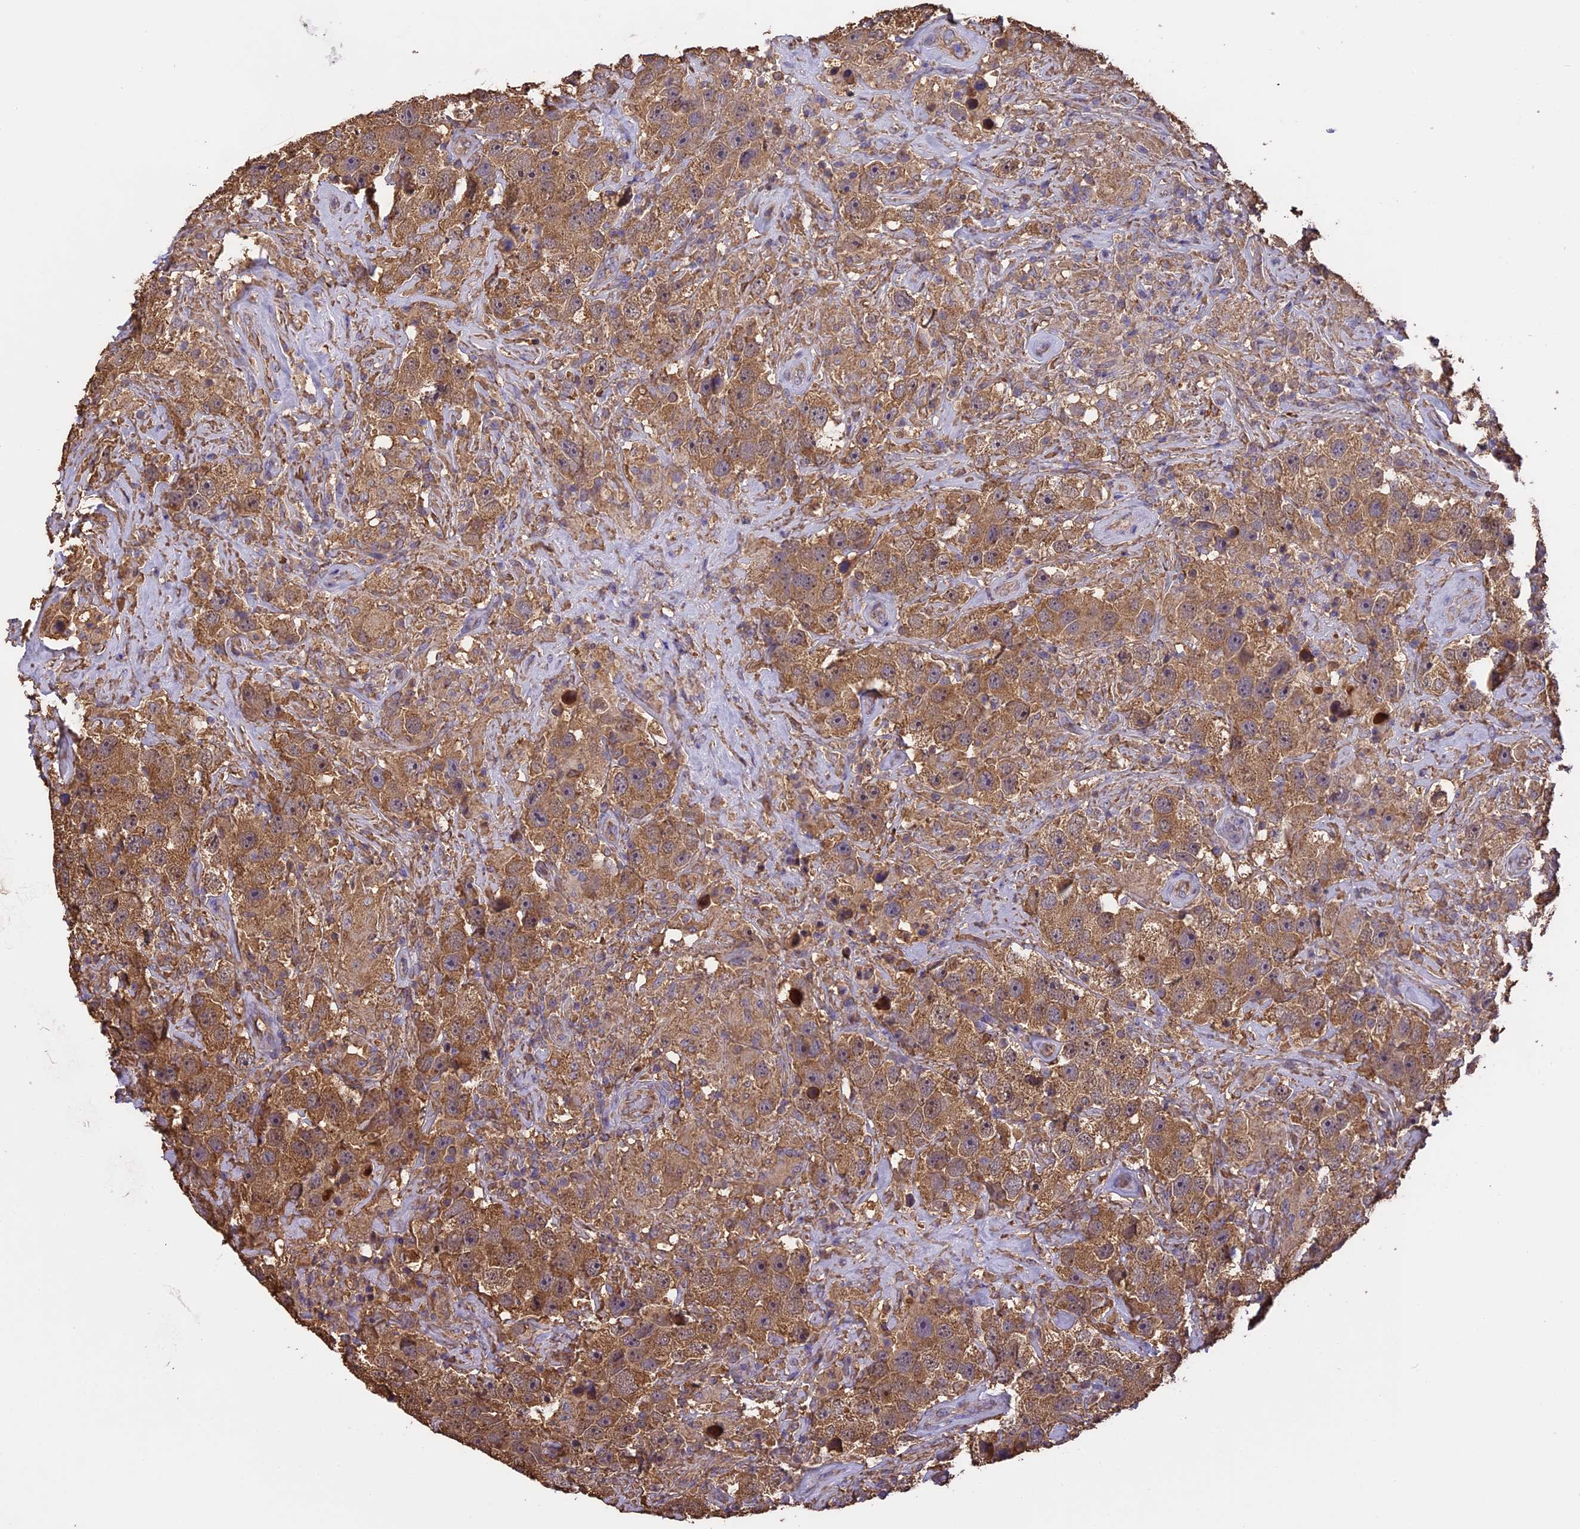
{"staining": {"intensity": "moderate", "quantity": ">75%", "location": "cytoplasmic/membranous"}, "tissue": "testis cancer", "cell_type": "Tumor cells", "image_type": "cancer", "snomed": [{"axis": "morphology", "description": "Seminoma, NOS"}, {"axis": "topography", "description": "Testis"}], "caption": "Testis seminoma stained for a protein displays moderate cytoplasmic/membranous positivity in tumor cells. The protein is shown in brown color, while the nuclei are stained blue.", "gene": "ARHGAP19", "patient": {"sex": "male", "age": 49}}